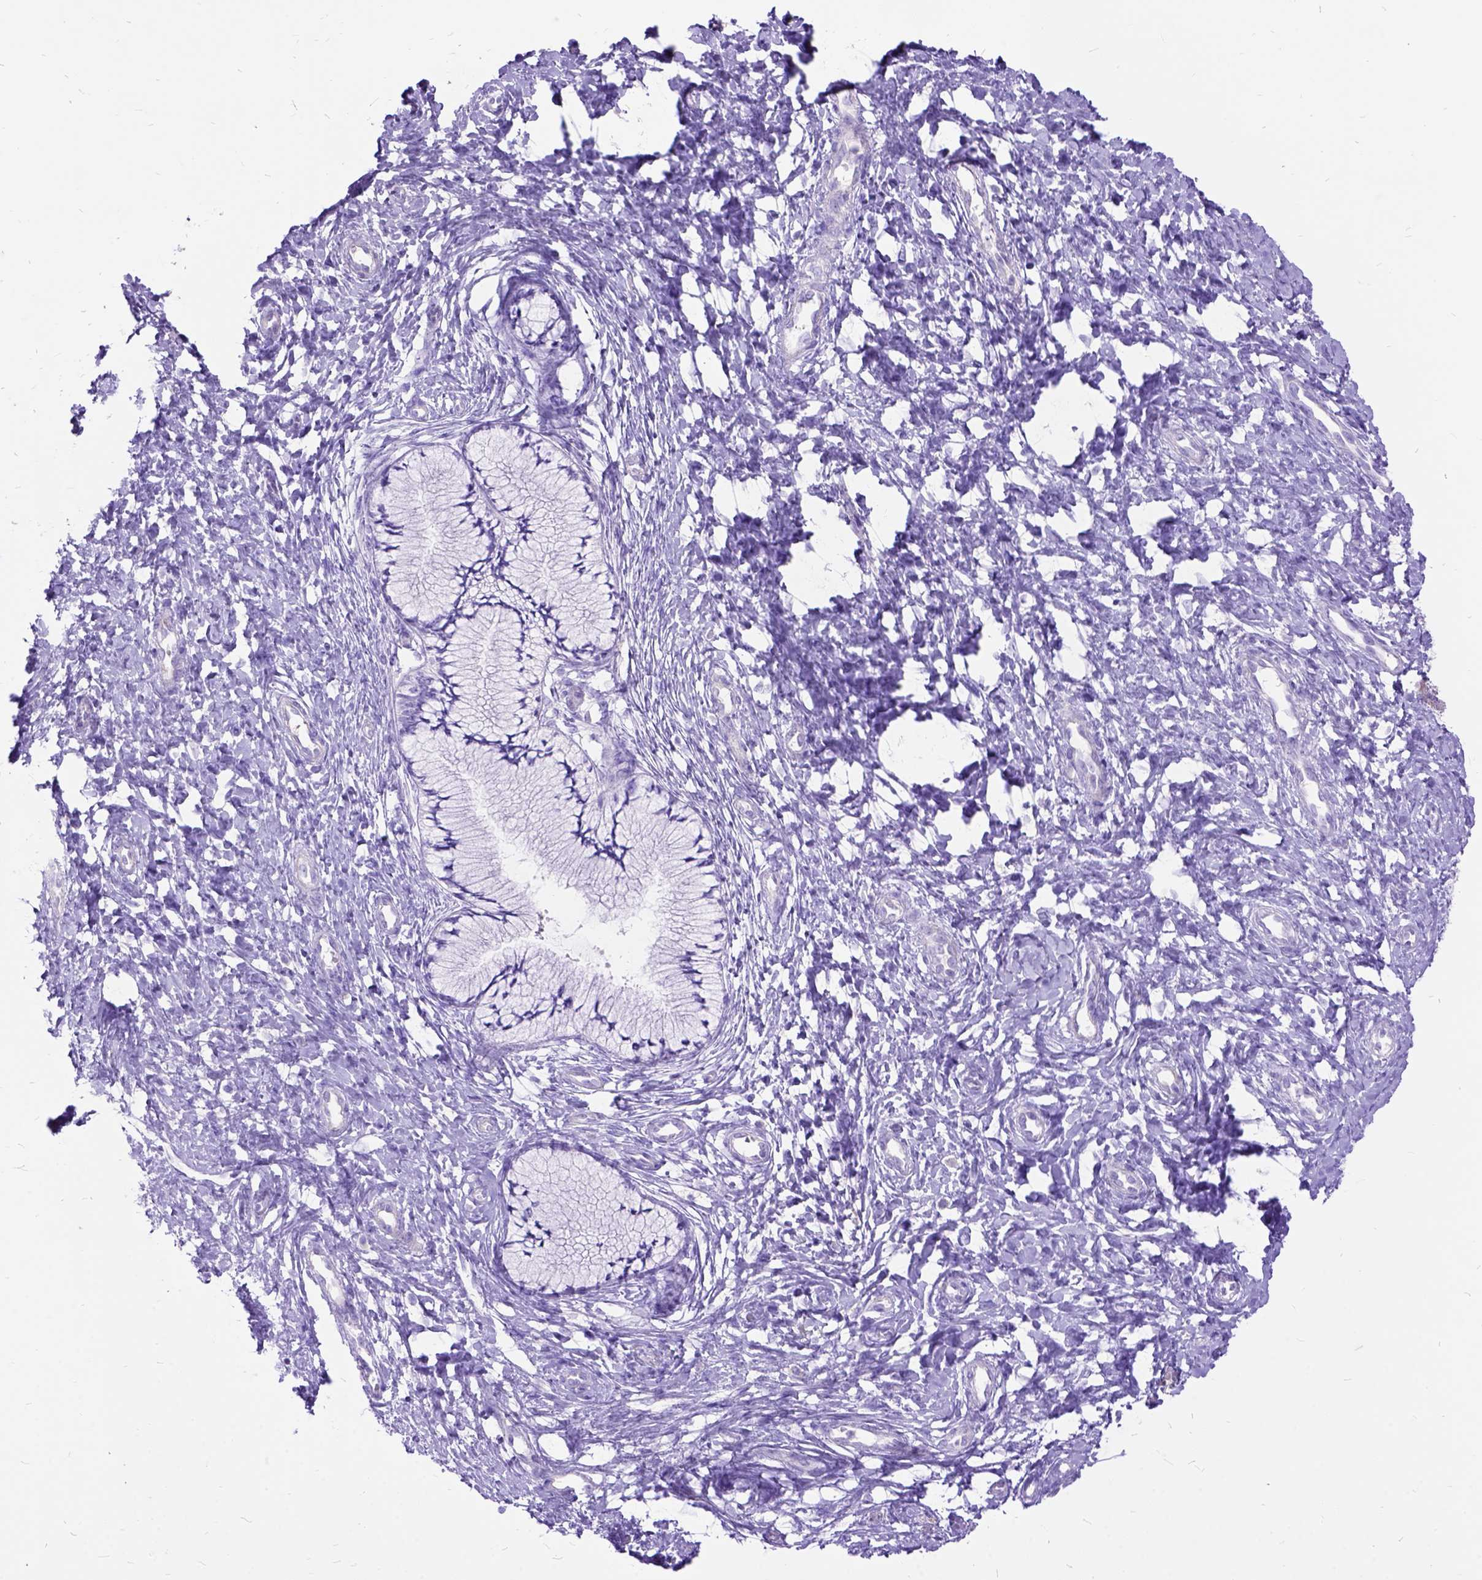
{"staining": {"intensity": "negative", "quantity": "none", "location": "none"}, "tissue": "cervix", "cell_type": "Glandular cells", "image_type": "normal", "snomed": [{"axis": "morphology", "description": "Normal tissue, NOS"}, {"axis": "topography", "description": "Cervix"}], "caption": "This is a histopathology image of immunohistochemistry staining of normal cervix, which shows no expression in glandular cells.", "gene": "ARL9", "patient": {"sex": "female", "age": 37}}